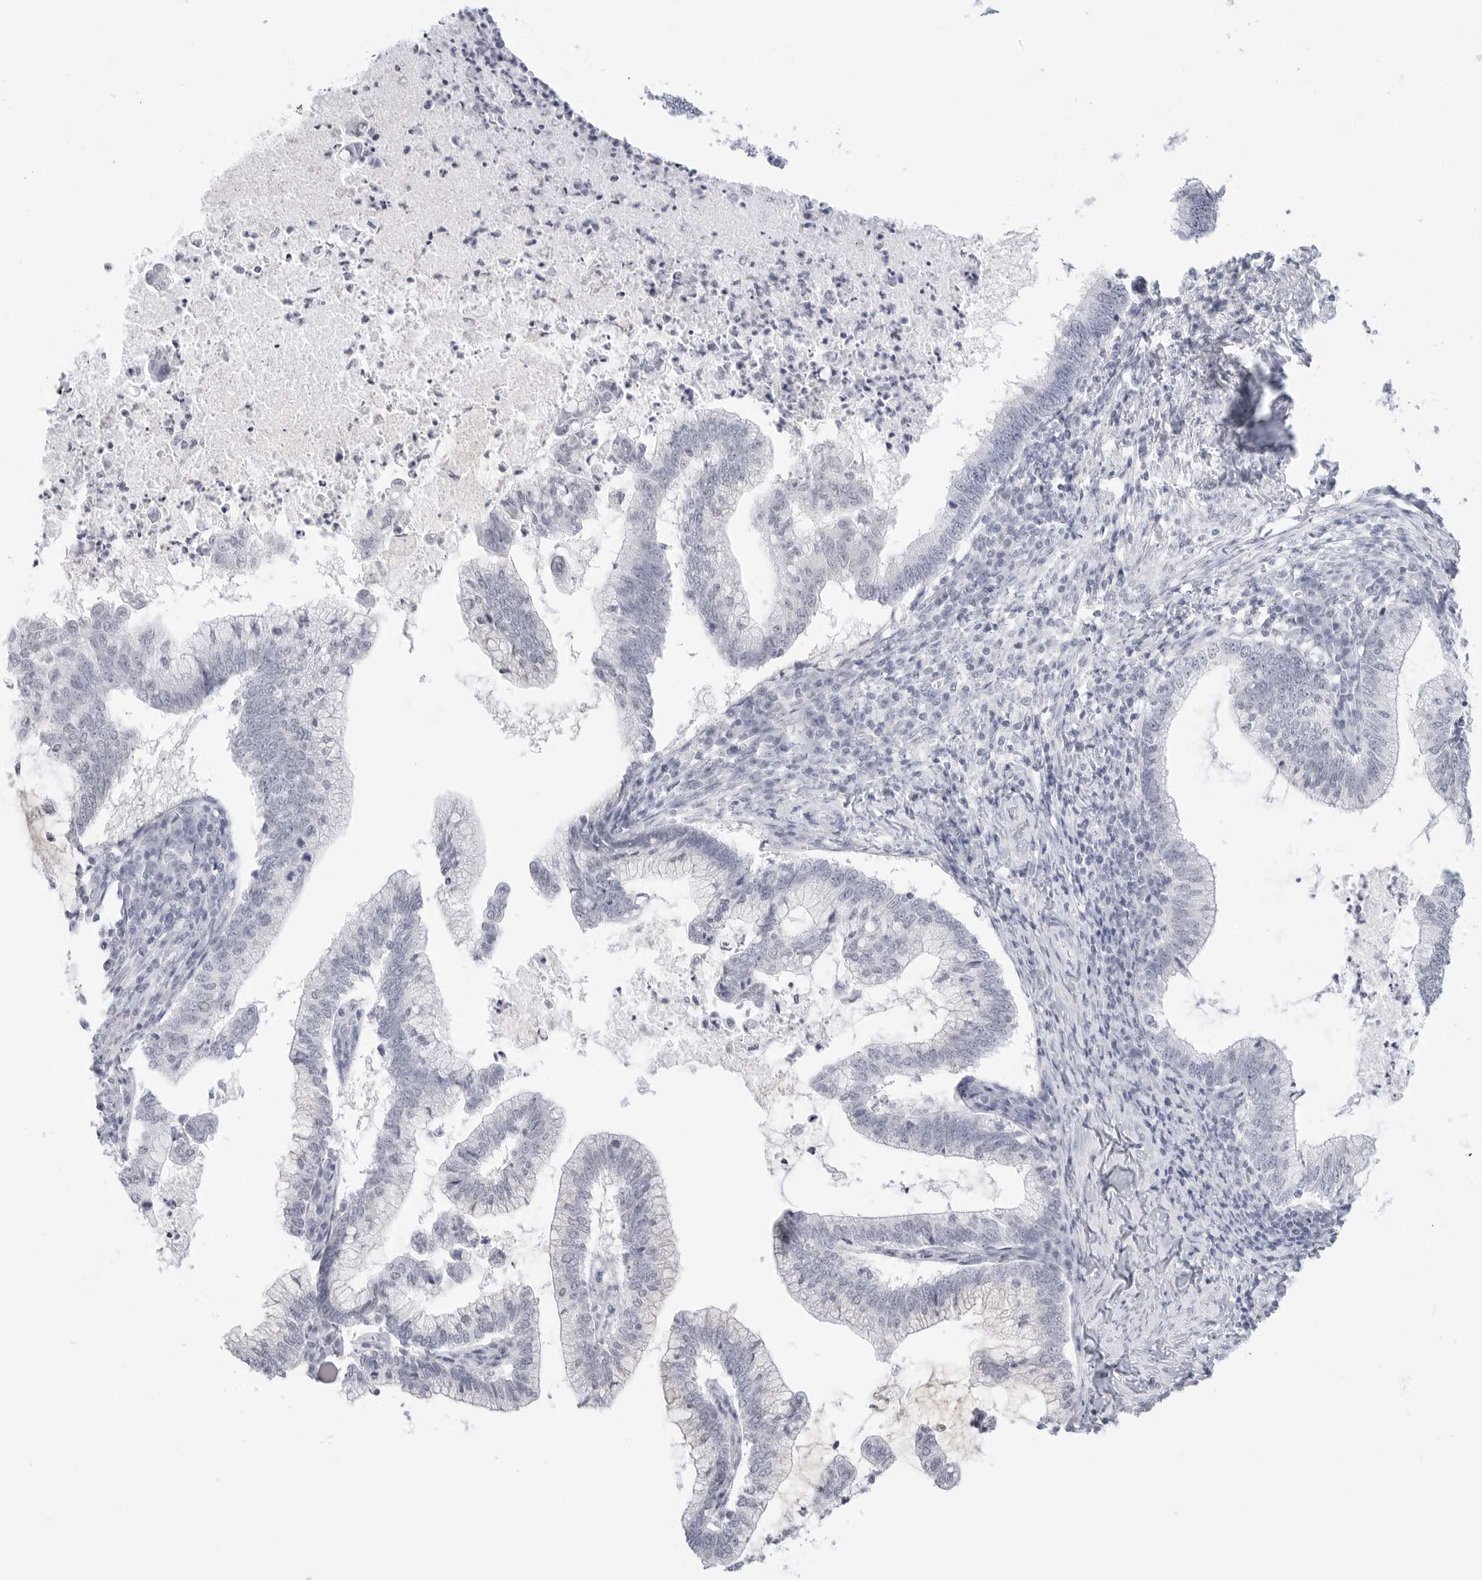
{"staining": {"intensity": "negative", "quantity": "none", "location": "none"}, "tissue": "cervical cancer", "cell_type": "Tumor cells", "image_type": "cancer", "snomed": [{"axis": "morphology", "description": "Adenocarcinoma, NOS"}, {"axis": "topography", "description": "Cervix"}], "caption": "An immunohistochemistry (IHC) micrograph of cervical cancer is shown. There is no staining in tumor cells of cervical cancer.", "gene": "HMGCS2", "patient": {"sex": "female", "age": 36}}